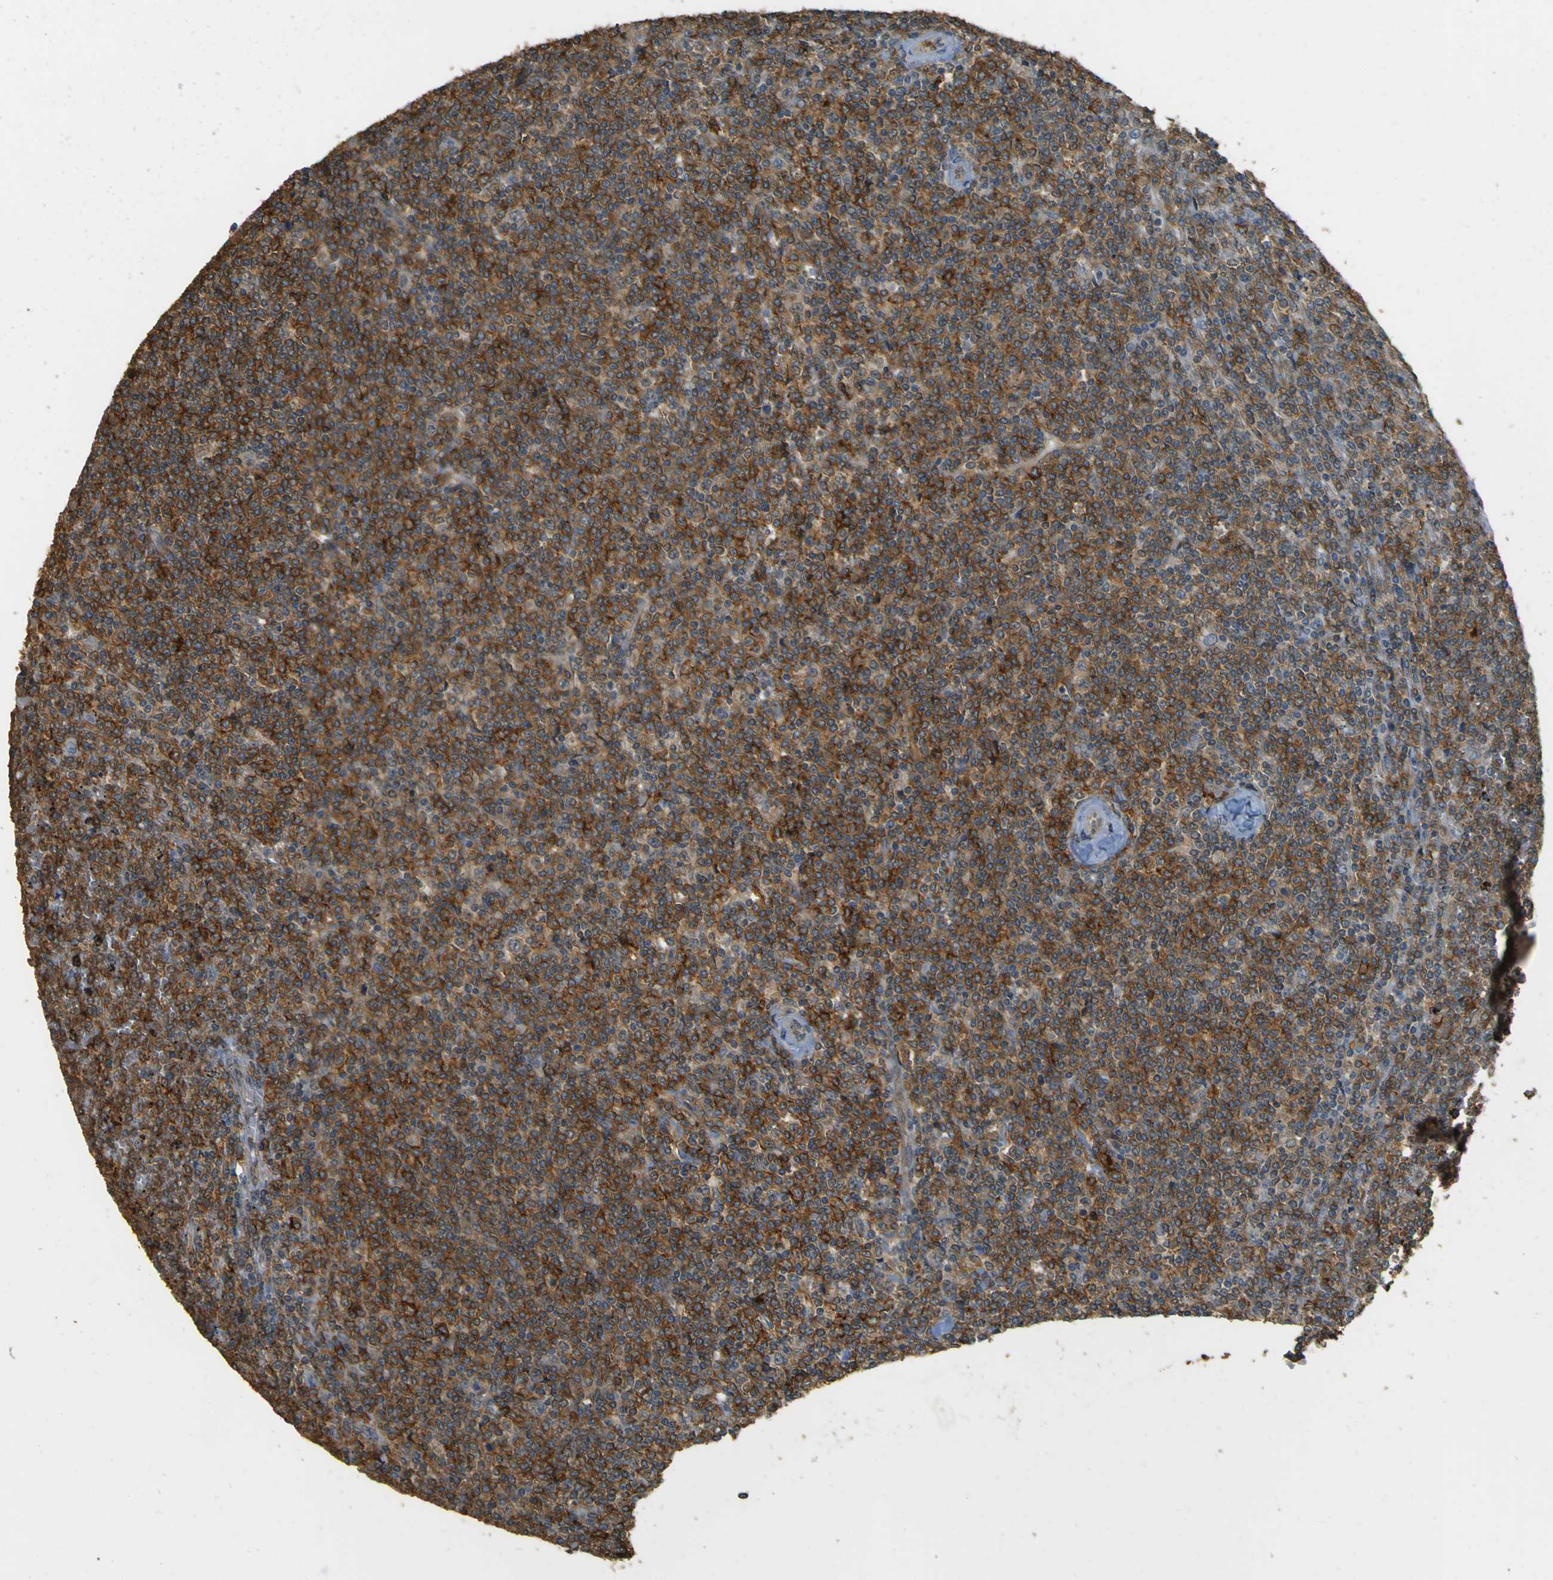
{"staining": {"intensity": "strong", "quantity": "25%-75%", "location": "cytoplasmic/membranous"}, "tissue": "lymphoma", "cell_type": "Tumor cells", "image_type": "cancer", "snomed": [{"axis": "morphology", "description": "Malignant lymphoma, non-Hodgkin's type, Low grade"}, {"axis": "topography", "description": "Spleen"}], "caption": "Brown immunohistochemical staining in malignant lymphoma, non-Hodgkin's type (low-grade) displays strong cytoplasmic/membranous positivity in about 25%-75% of tumor cells.", "gene": "GOLGA1", "patient": {"sex": "female", "age": 19}}